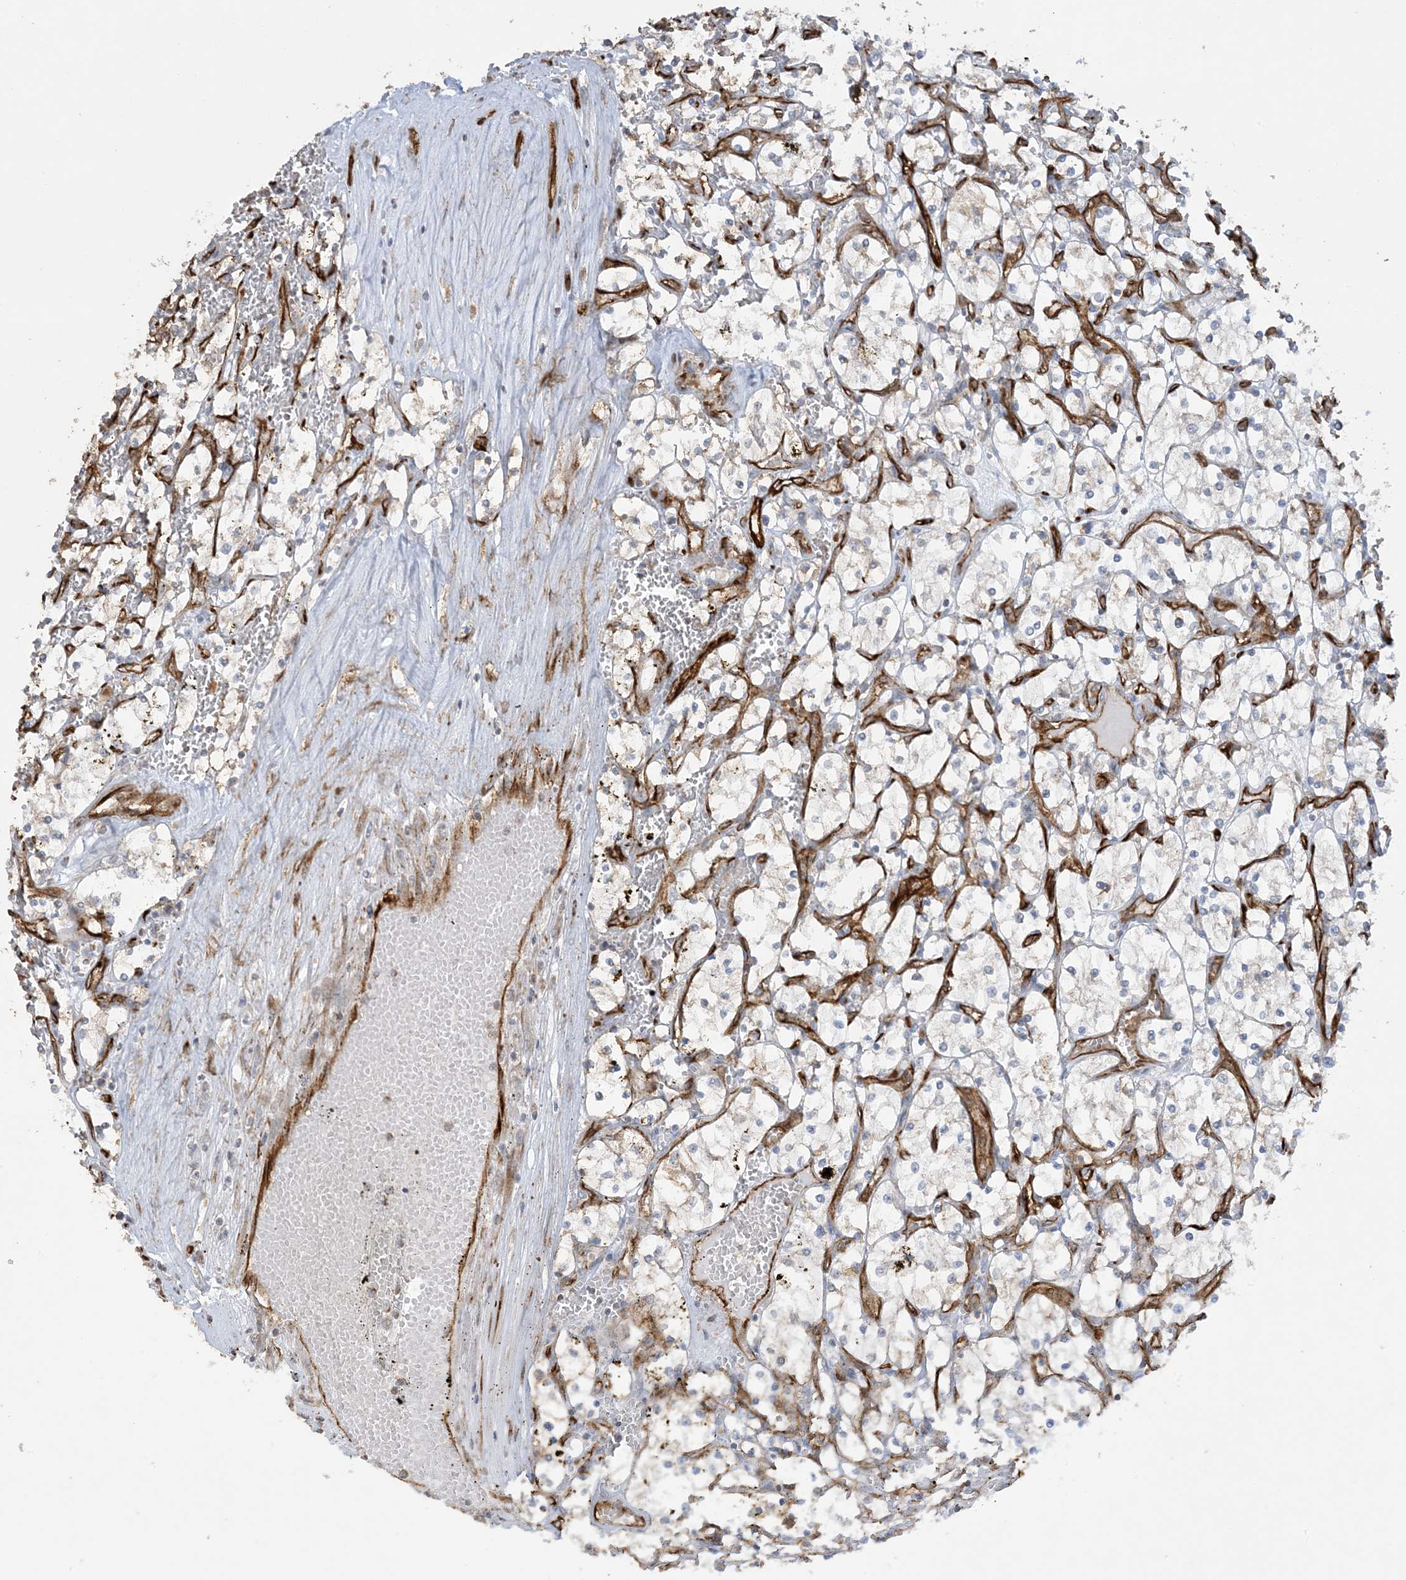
{"staining": {"intensity": "negative", "quantity": "none", "location": "none"}, "tissue": "renal cancer", "cell_type": "Tumor cells", "image_type": "cancer", "snomed": [{"axis": "morphology", "description": "Adenocarcinoma, NOS"}, {"axis": "topography", "description": "Kidney"}], "caption": "DAB immunohistochemical staining of adenocarcinoma (renal) shows no significant positivity in tumor cells.", "gene": "AGA", "patient": {"sex": "female", "age": 69}}